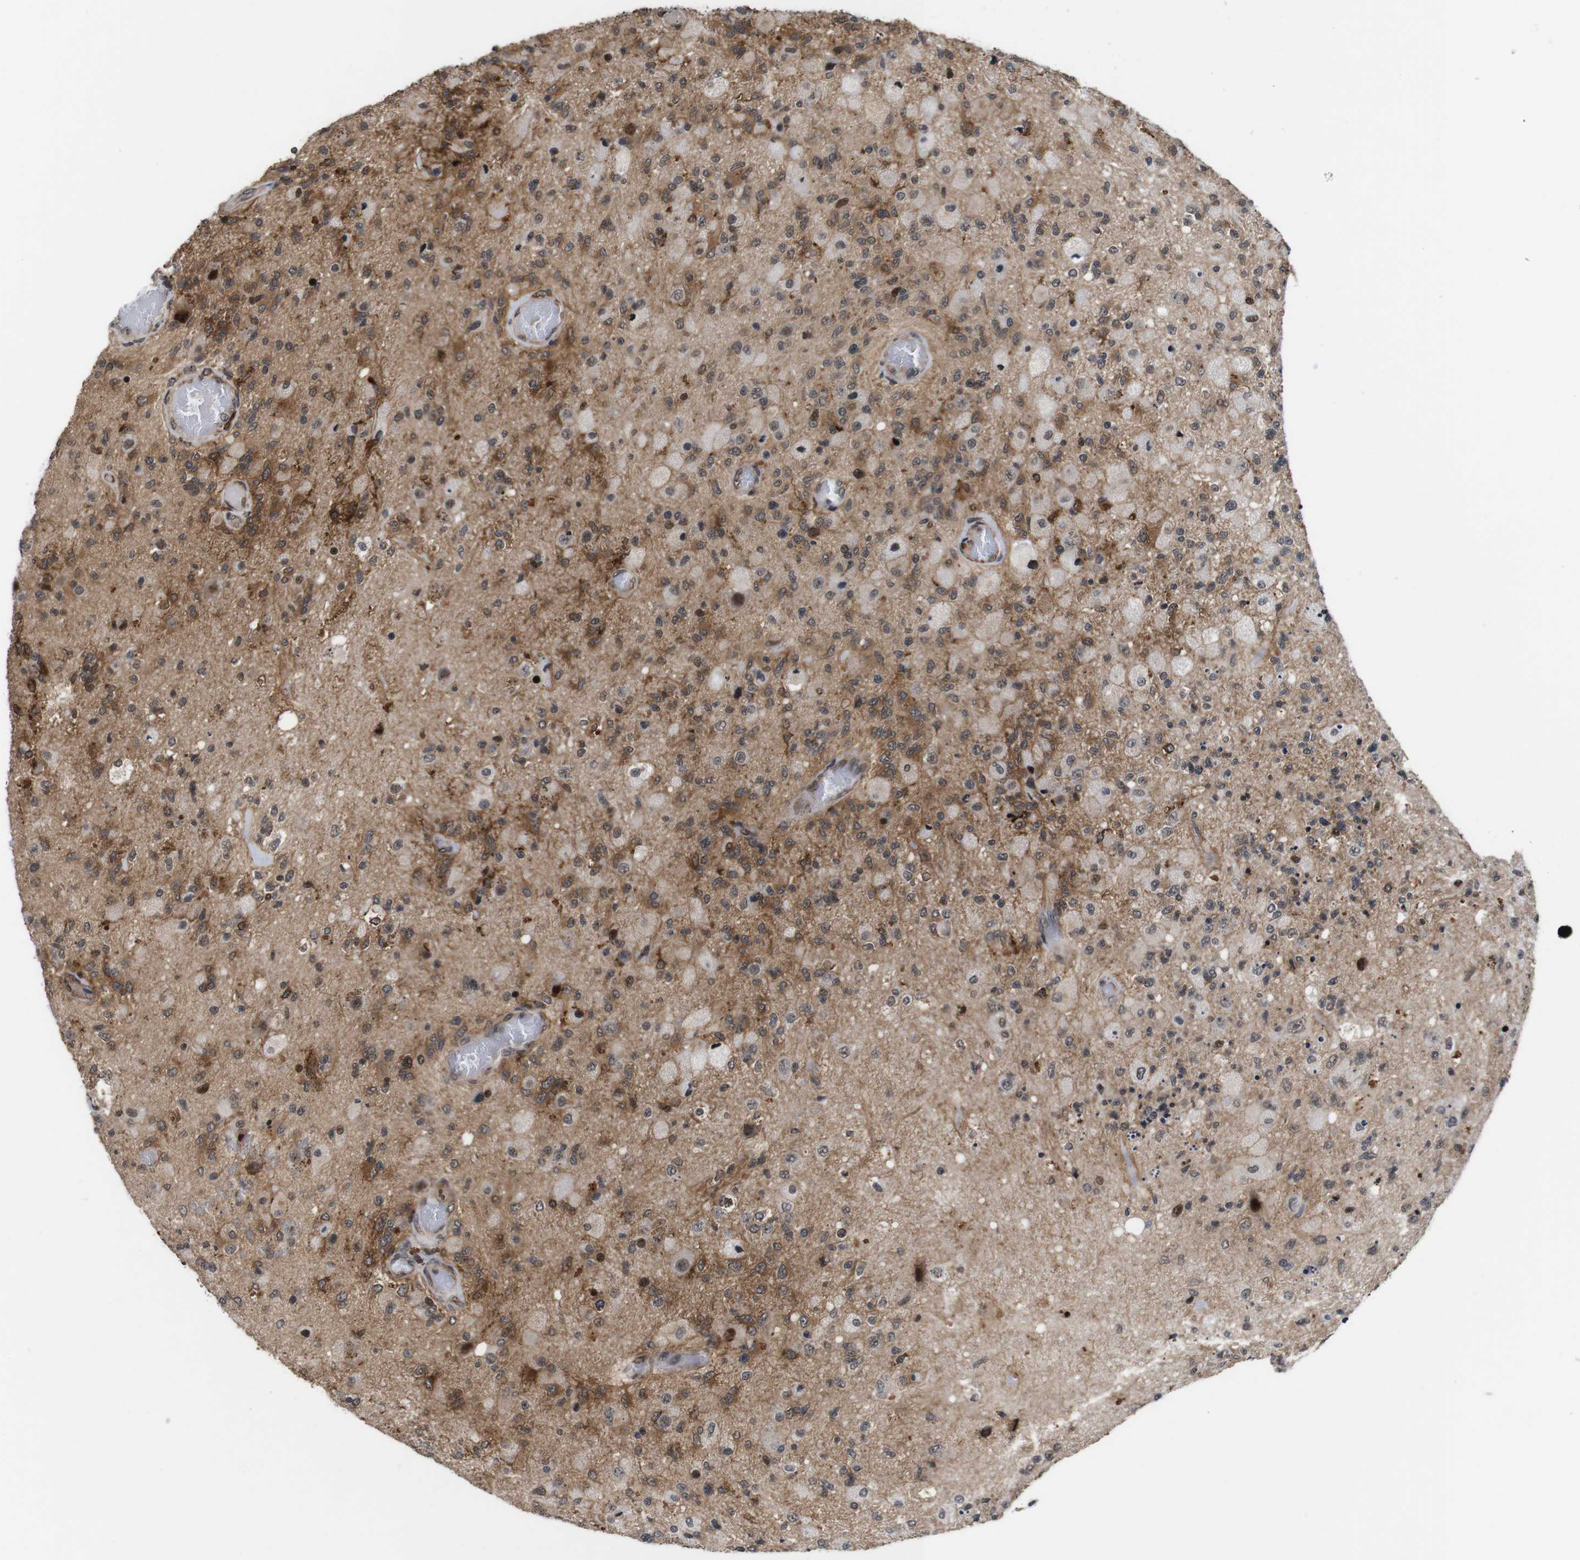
{"staining": {"intensity": "moderate", "quantity": "<25%", "location": "cytoplasmic/membranous,nuclear"}, "tissue": "glioma", "cell_type": "Tumor cells", "image_type": "cancer", "snomed": [{"axis": "morphology", "description": "Normal tissue, NOS"}, {"axis": "morphology", "description": "Glioma, malignant, High grade"}, {"axis": "topography", "description": "Cerebral cortex"}], "caption": "A high-resolution photomicrograph shows immunohistochemistry staining of glioma, which displays moderate cytoplasmic/membranous and nuclear expression in about <25% of tumor cells.", "gene": "EIF4G1", "patient": {"sex": "male", "age": 77}}